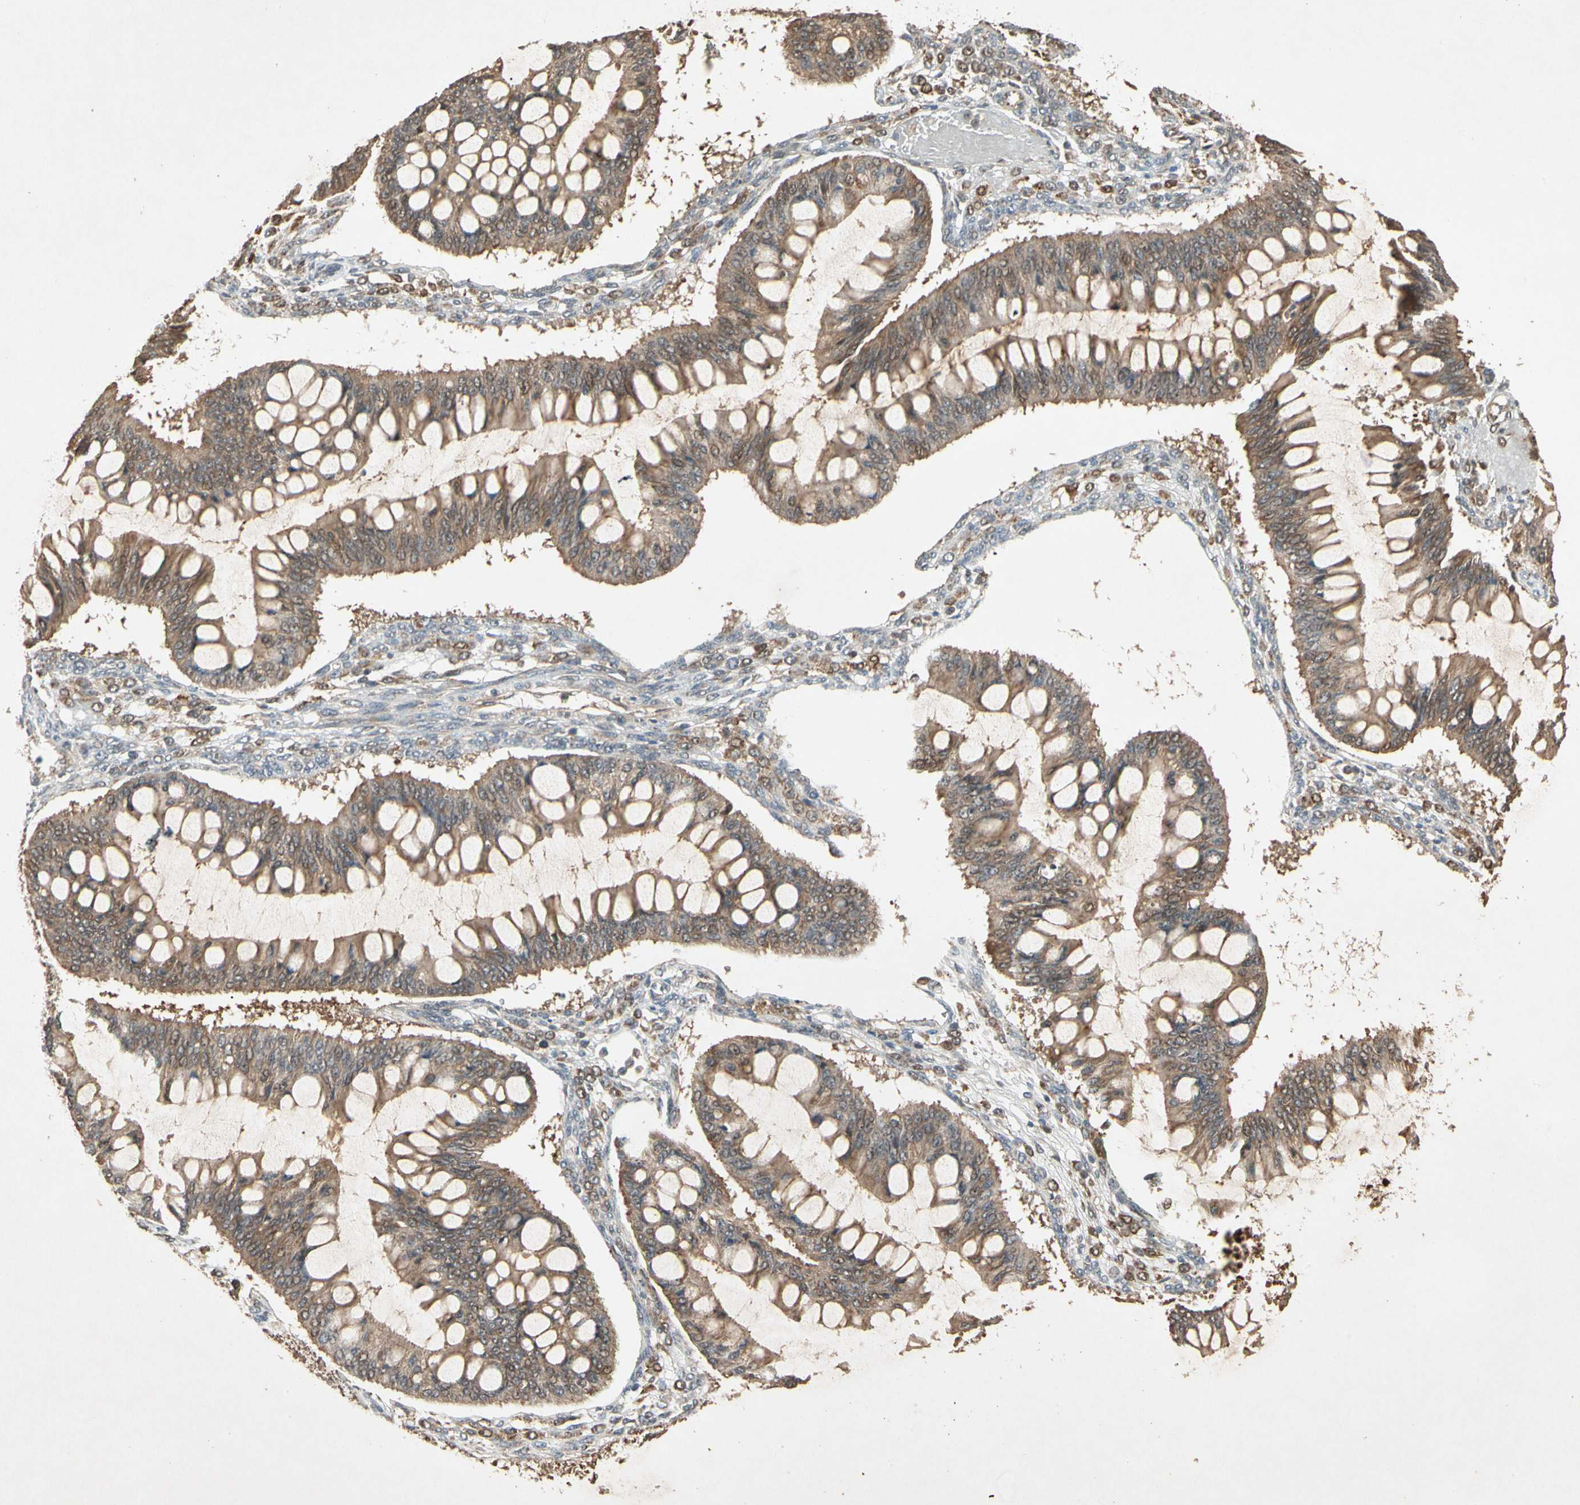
{"staining": {"intensity": "moderate", "quantity": ">75%", "location": "cytoplasmic/membranous"}, "tissue": "ovarian cancer", "cell_type": "Tumor cells", "image_type": "cancer", "snomed": [{"axis": "morphology", "description": "Cystadenocarcinoma, mucinous, NOS"}, {"axis": "topography", "description": "Ovary"}], "caption": "DAB (3,3'-diaminobenzidine) immunohistochemical staining of human ovarian cancer (mucinous cystadenocarcinoma) reveals moderate cytoplasmic/membranous protein positivity in about >75% of tumor cells.", "gene": "PRDX5", "patient": {"sex": "female", "age": 73}}